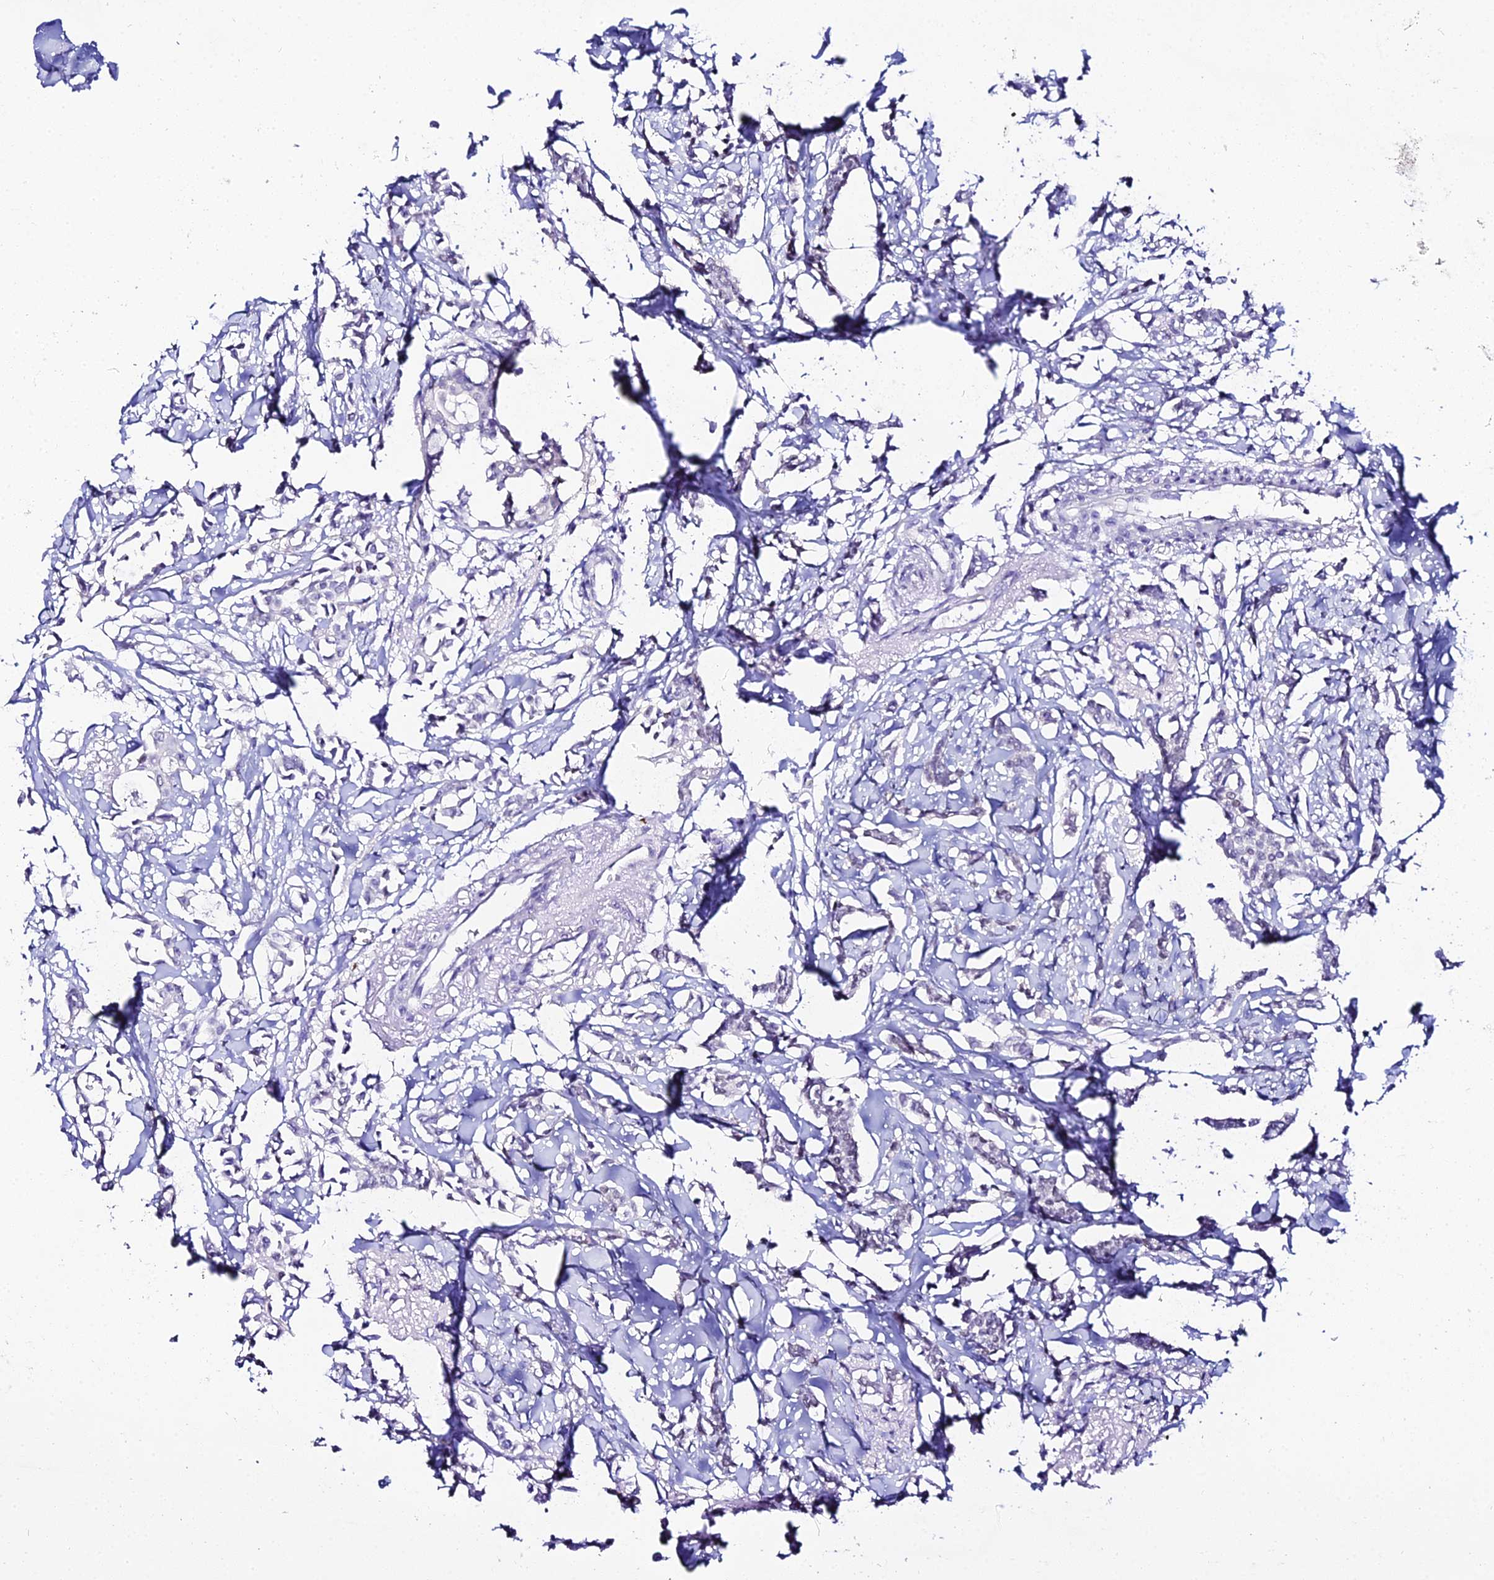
{"staining": {"intensity": "negative", "quantity": "none", "location": "none"}, "tissue": "breast cancer", "cell_type": "Tumor cells", "image_type": "cancer", "snomed": [{"axis": "morphology", "description": "Duct carcinoma"}, {"axis": "topography", "description": "Breast"}], "caption": "Immunohistochemical staining of invasive ductal carcinoma (breast) exhibits no significant expression in tumor cells.", "gene": "ATG16L2", "patient": {"sex": "female", "age": 41}}